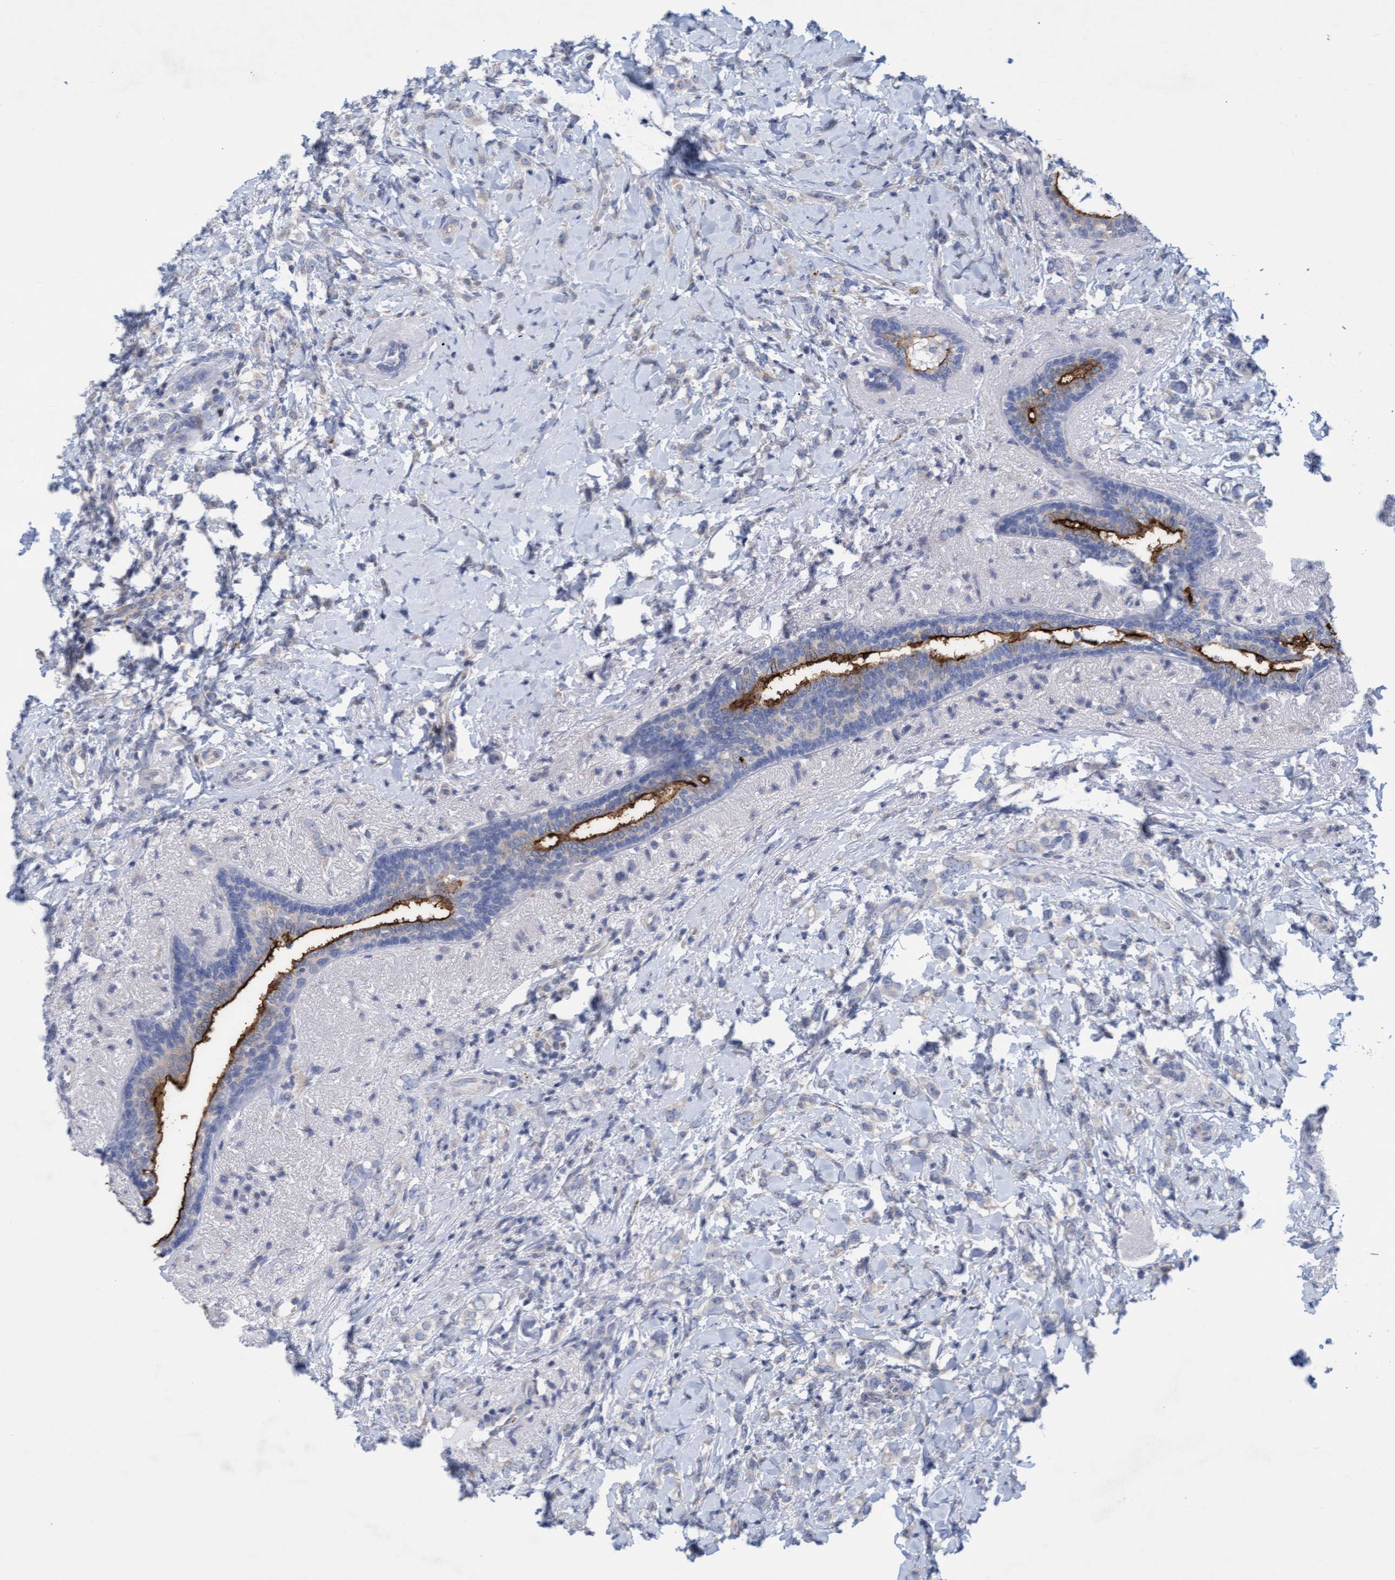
{"staining": {"intensity": "negative", "quantity": "none", "location": "none"}, "tissue": "breast cancer", "cell_type": "Tumor cells", "image_type": "cancer", "snomed": [{"axis": "morphology", "description": "Normal tissue, NOS"}, {"axis": "morphology", "description": "Lobular carcinoma"}, {"axis": "topography", "description": "Breast"}], "caption": "Human lobular carcinoma (breast) stained for a protein using immunohistochemistry (IHC) exhibits no expression in tumor cells.", "gene": "SLC28A3", "patient": {"sex": "female", "age": 47}}